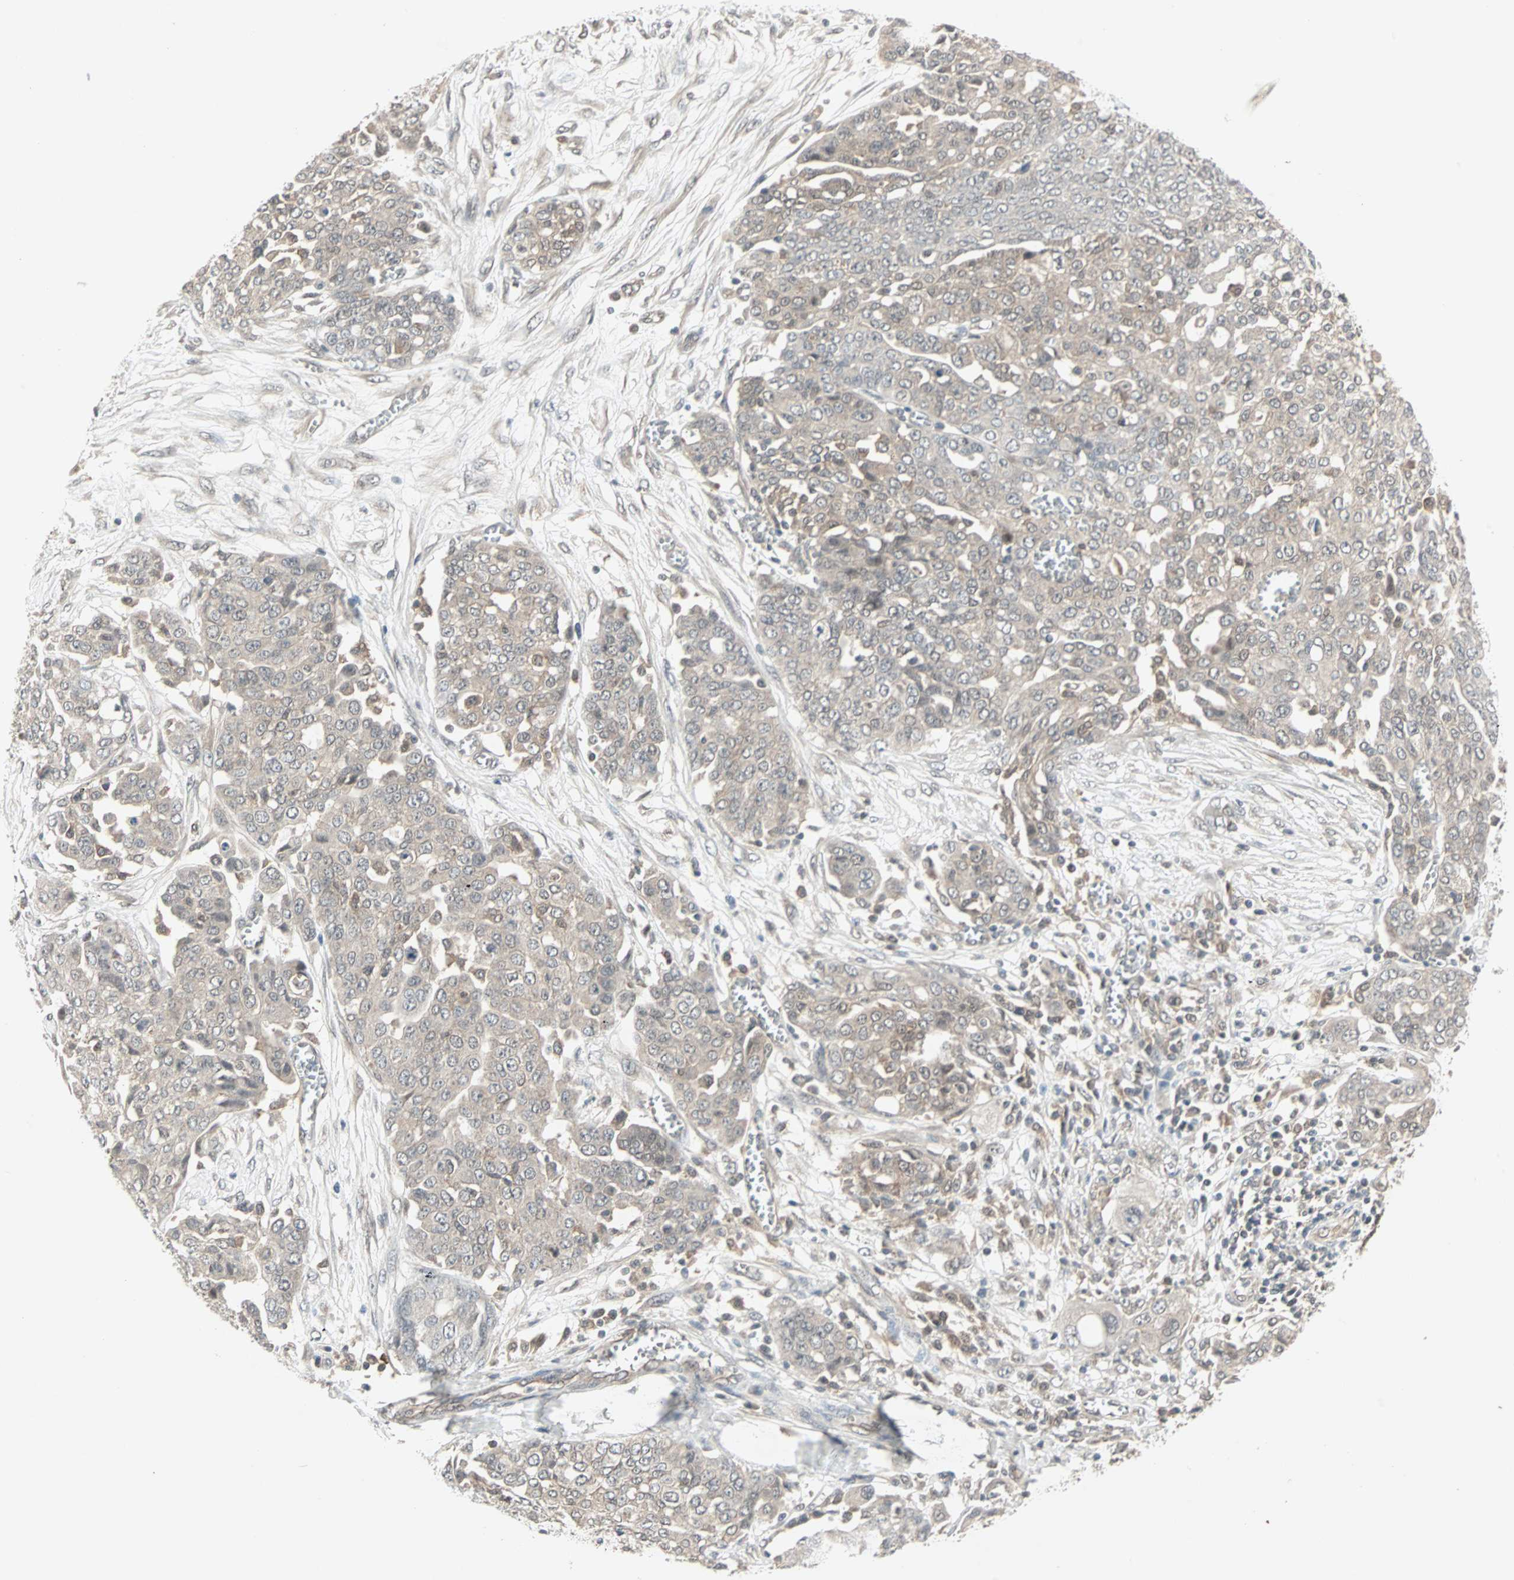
{"staining": {"intensity": "weak", "quantity": "25%-75%", "location": "cytoplasmic/membranous"}, "tissue": "ovarian cancer", "cell_type": "Tumor cells", "image_type": "cancer", "snomed": [{"axis": "morphology", "description": "Cystadenocarcinoma, serous, NOS"}, {"axis": "topography", "description": "Soft tissue"}, {"axis": "topography", "description": "Ovary"}], "caption": "Protein positivity by immunohistochemistry demonstrates weak cytoplasmic/membranous expression in approximately 25%-75% of tumor cells in ovarian serous cystadenocarcinoma.", "gene": "PTPA", "patient": {"sex": "female", "age": 57}}